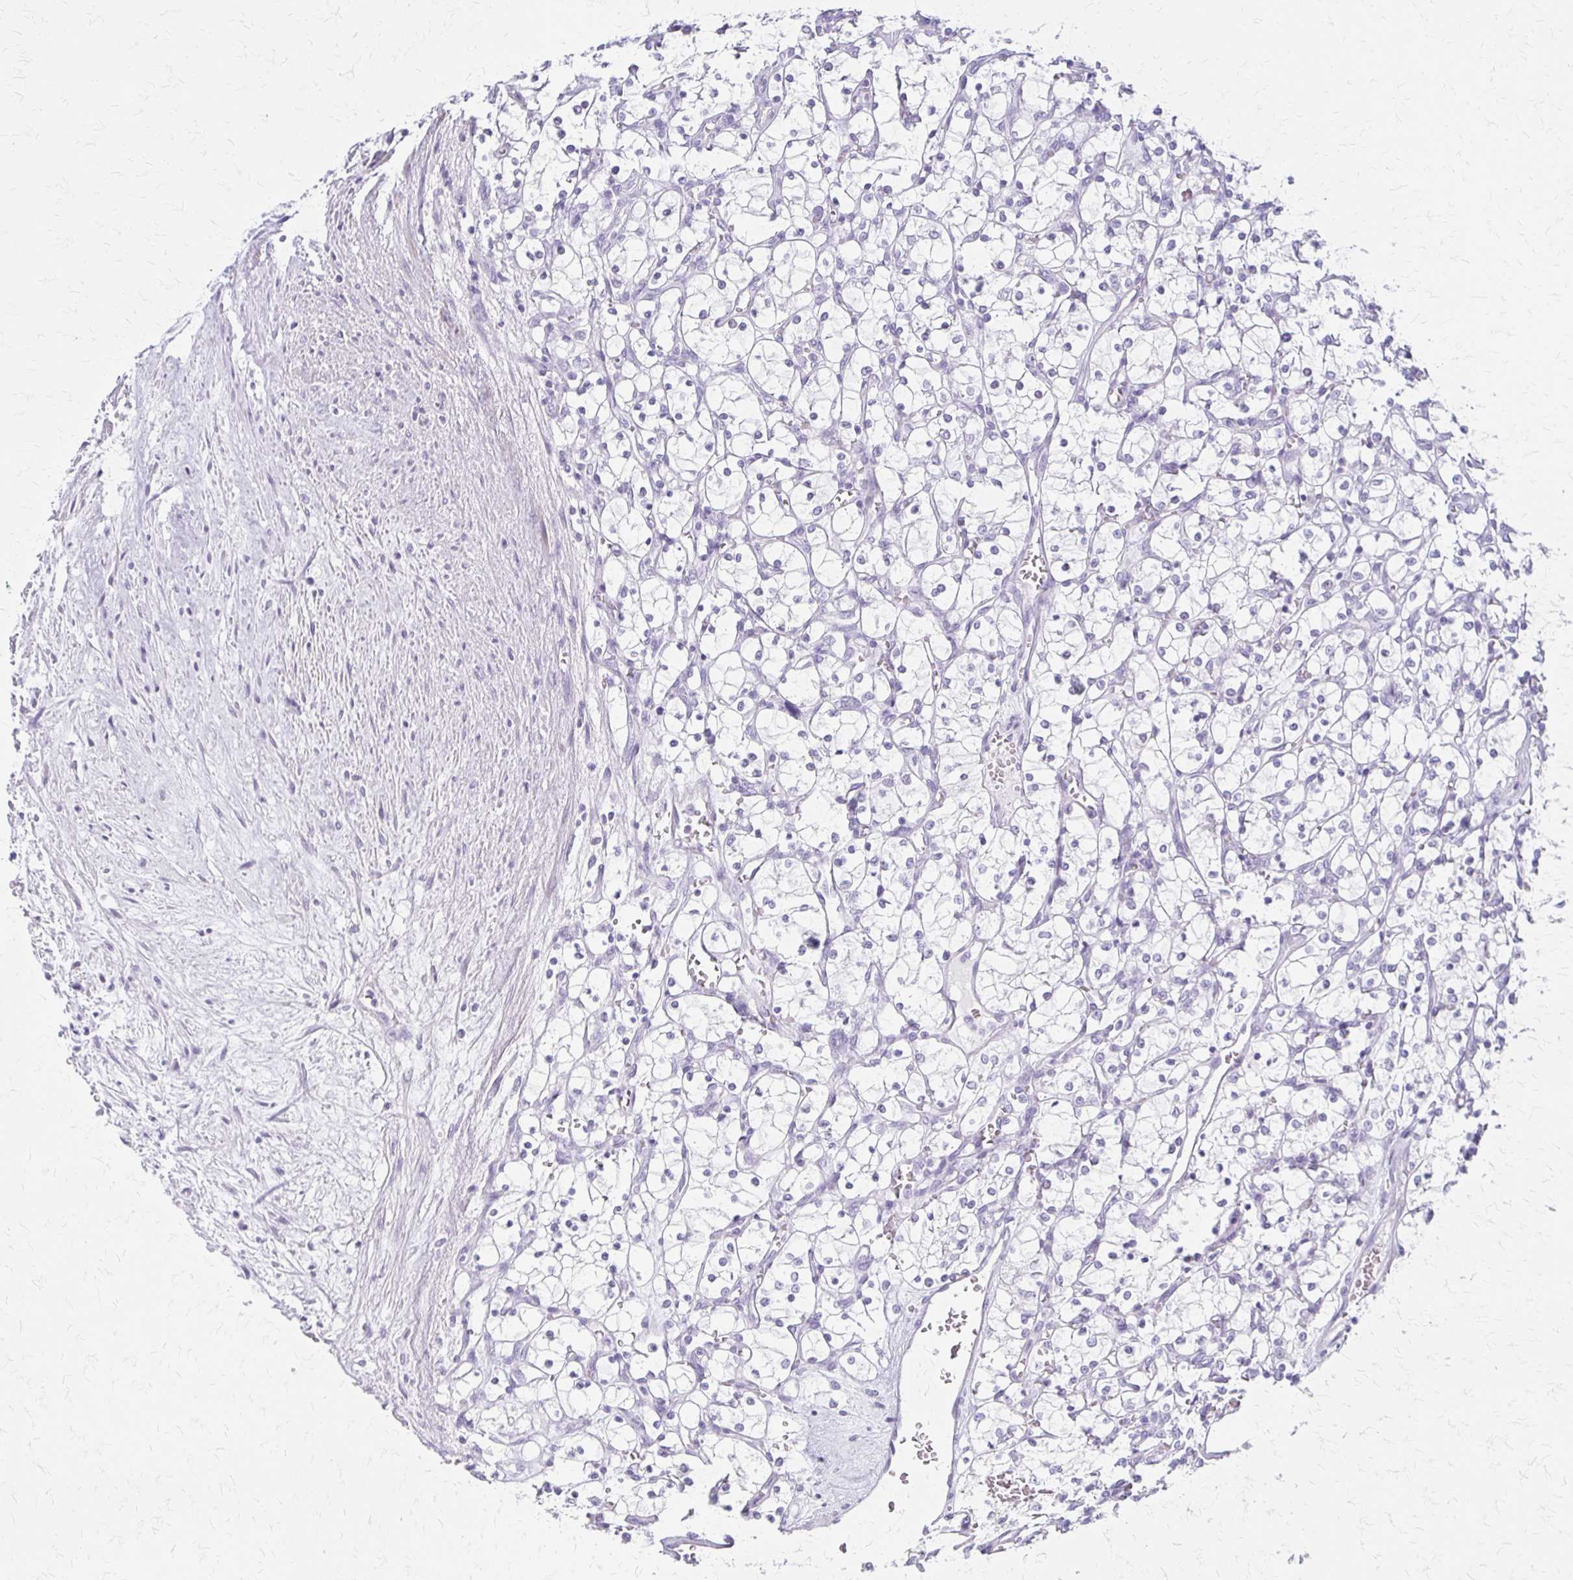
{"staining": {"intensity": "negative", "quantity": "none", "location": "none"}, "tissue": "renal cancer", "cell_type": "Tumor cells", "image_type": "cancer", "snomed": [{"axis": "morphology", "description": "Adenocarcinoma, NOS"}, {"axis": "topography", "description": "Kidney"}], "caption": "The image reveals no significant expression in tumor cells of adenocarcinoma (renal).", "gene": "IVL", "patient": {"sex": "female", "age": 69}}